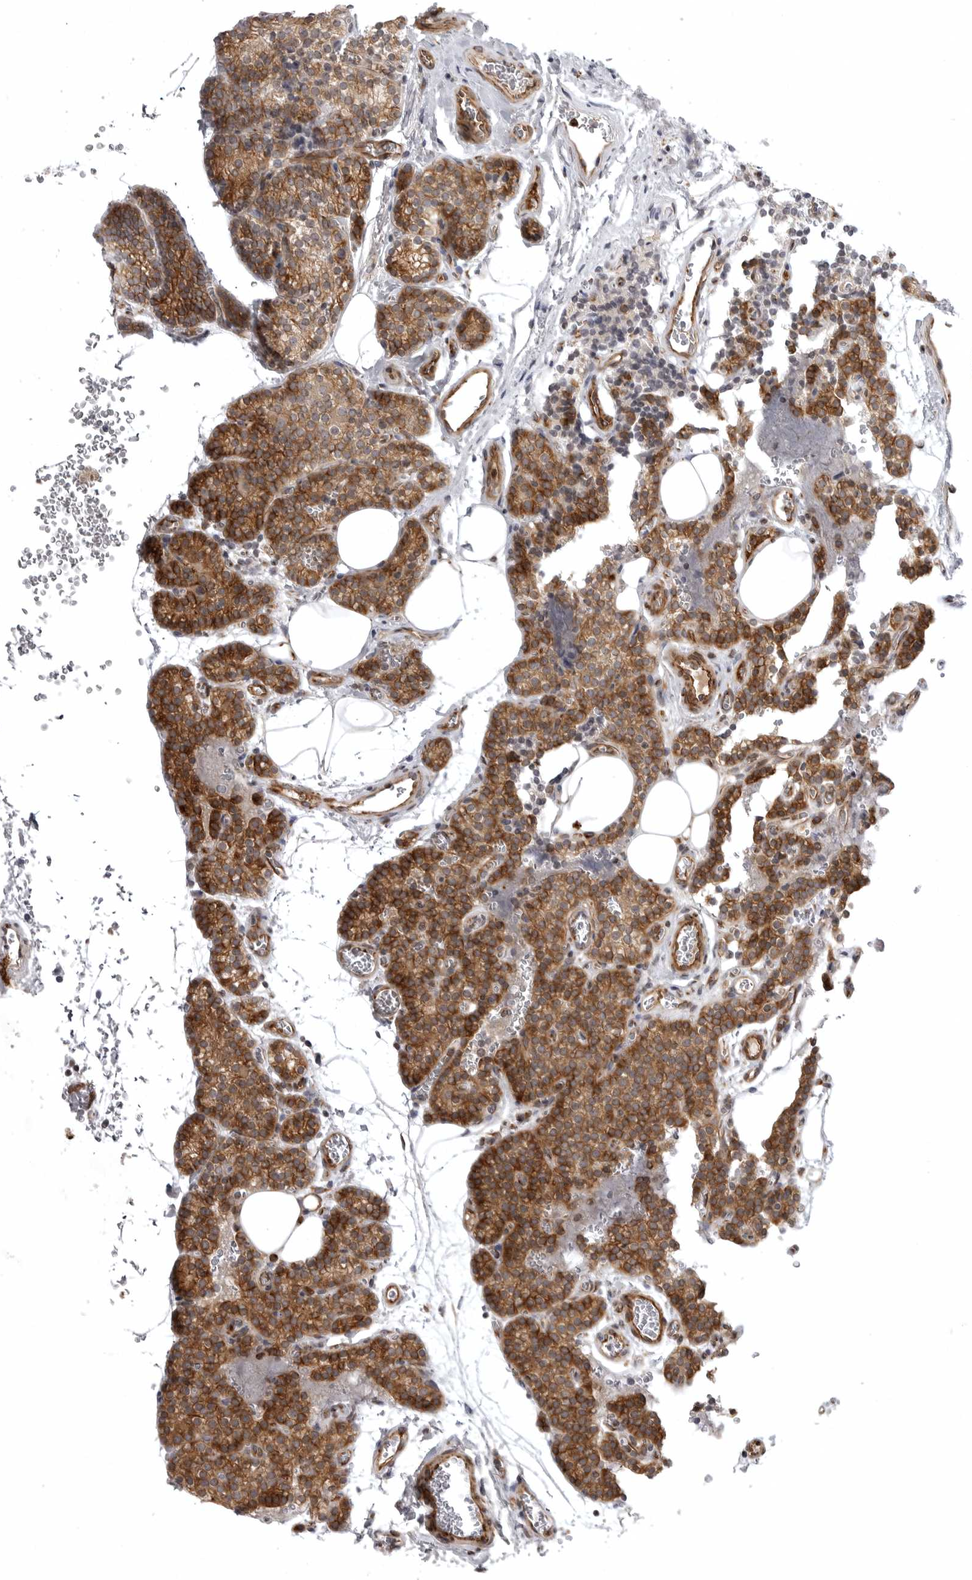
{"staining": {"intensity": "strong", "quantity": "25%-75%", "location": "cytoplasmic/membranous"}, "tissue": "parathyroid gland", "cell_type": "Glandular cells", "image_type": "normal", "snomed": [{"axis": "morphology", "description": "Normal tissue, NOS"}, {"axis": "topography", "description": "Parathyroid gland"}], "caption": "Brown immunohistochemical staining in unremarkable parathyroid gland reveals strong cytoplasmic/membranous positivity in approximately 25%-75% of glandular cells. Ihc stains the protein in brown and the nuclei are stained blue.", "gene": "CD300LD", "patient": {"sex": "female", "age": 64}}